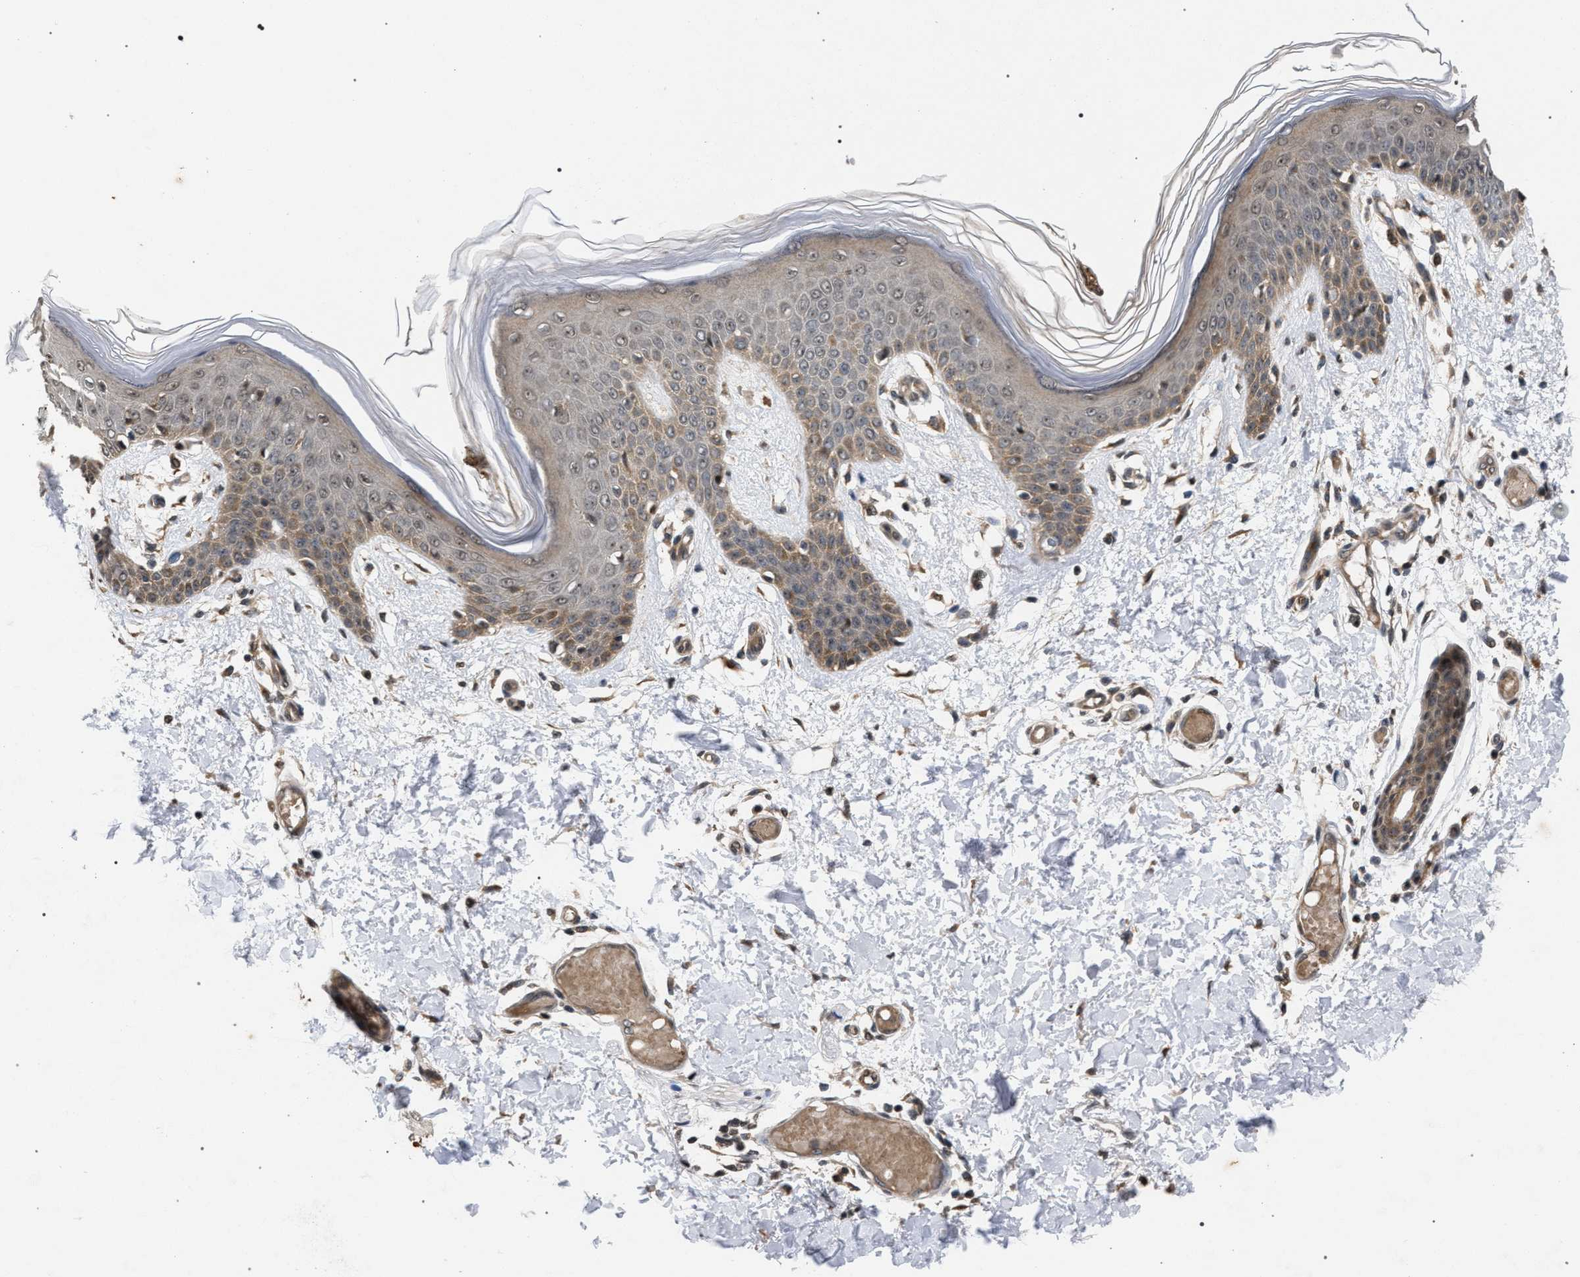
{"staining": {"intensity": "moderate", "quantity": ">75%", "location": "cytoplasmic/membranous"}, "tissue": "skin", "cell_type": "Fibroblasts", "image_type": "normal", "snomed": [{"axis": "morphology", "description": "Normal tissue, NOS"}, {"axis": "topography", "description": "Skin"}], "caption": "This is an image of immunohistochemistry staining of benign skin, which shows moderate staining in the cytoplasmic/membranous of fibroblasts.", "gene": "IRAK4", "patient": {"sex": "male", "age": 53}}